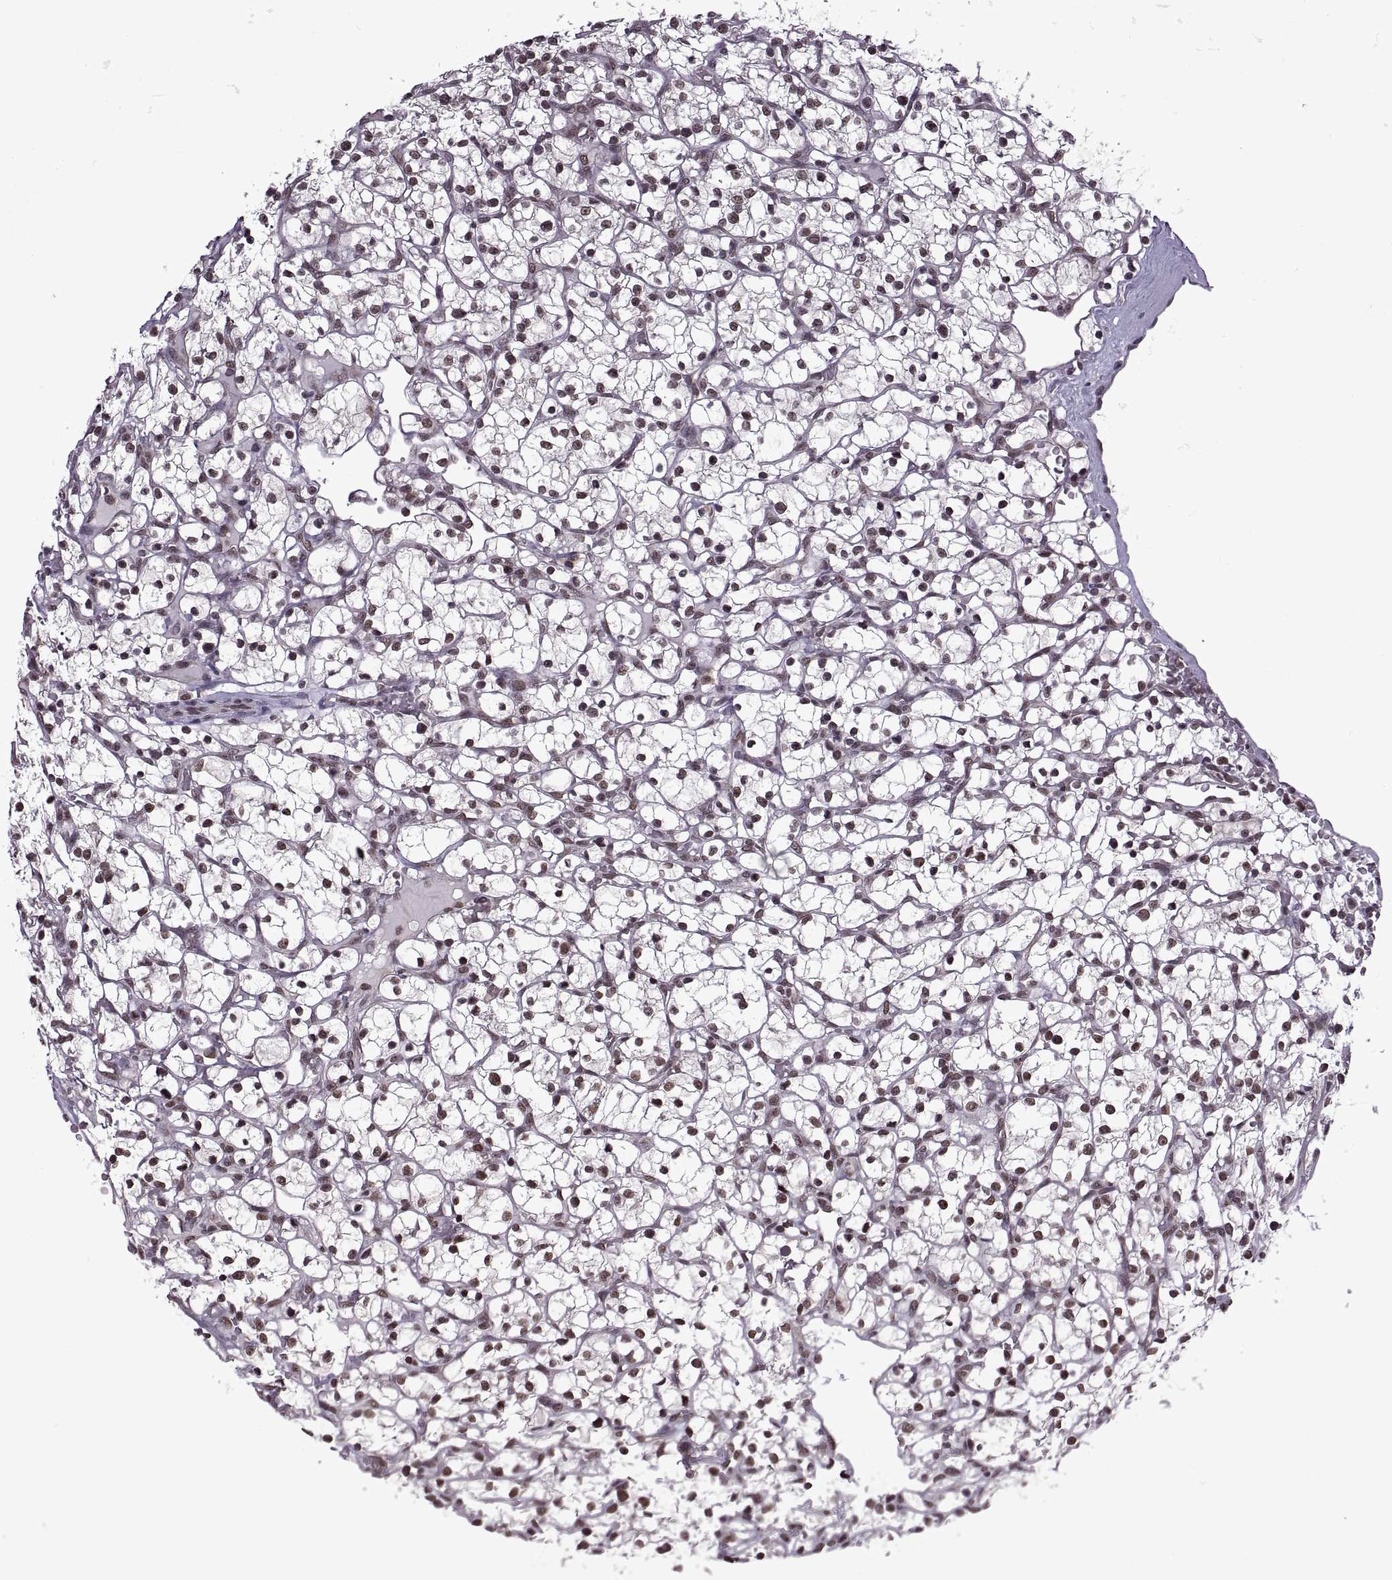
{"staining": {"intensity": "weak", "quantity": "25%-75%", "location": "nuclear"}, "tissue": "renal cancer", "cell_type": "Tumor cells", "image_type": "cancer", "snomed": [{"axis": "morphology", "description": "Adenocarcinoma, NOS"}, {"axis": "topography", "description": "Kidney"}], "caption": "Renal adenocarcinoma stained with a brown dye displays weak nuclear positive staining in about 25%-75% of tumor cells.", "gene": "INTS3", "patient": {"sex": "female", "age": 64}}